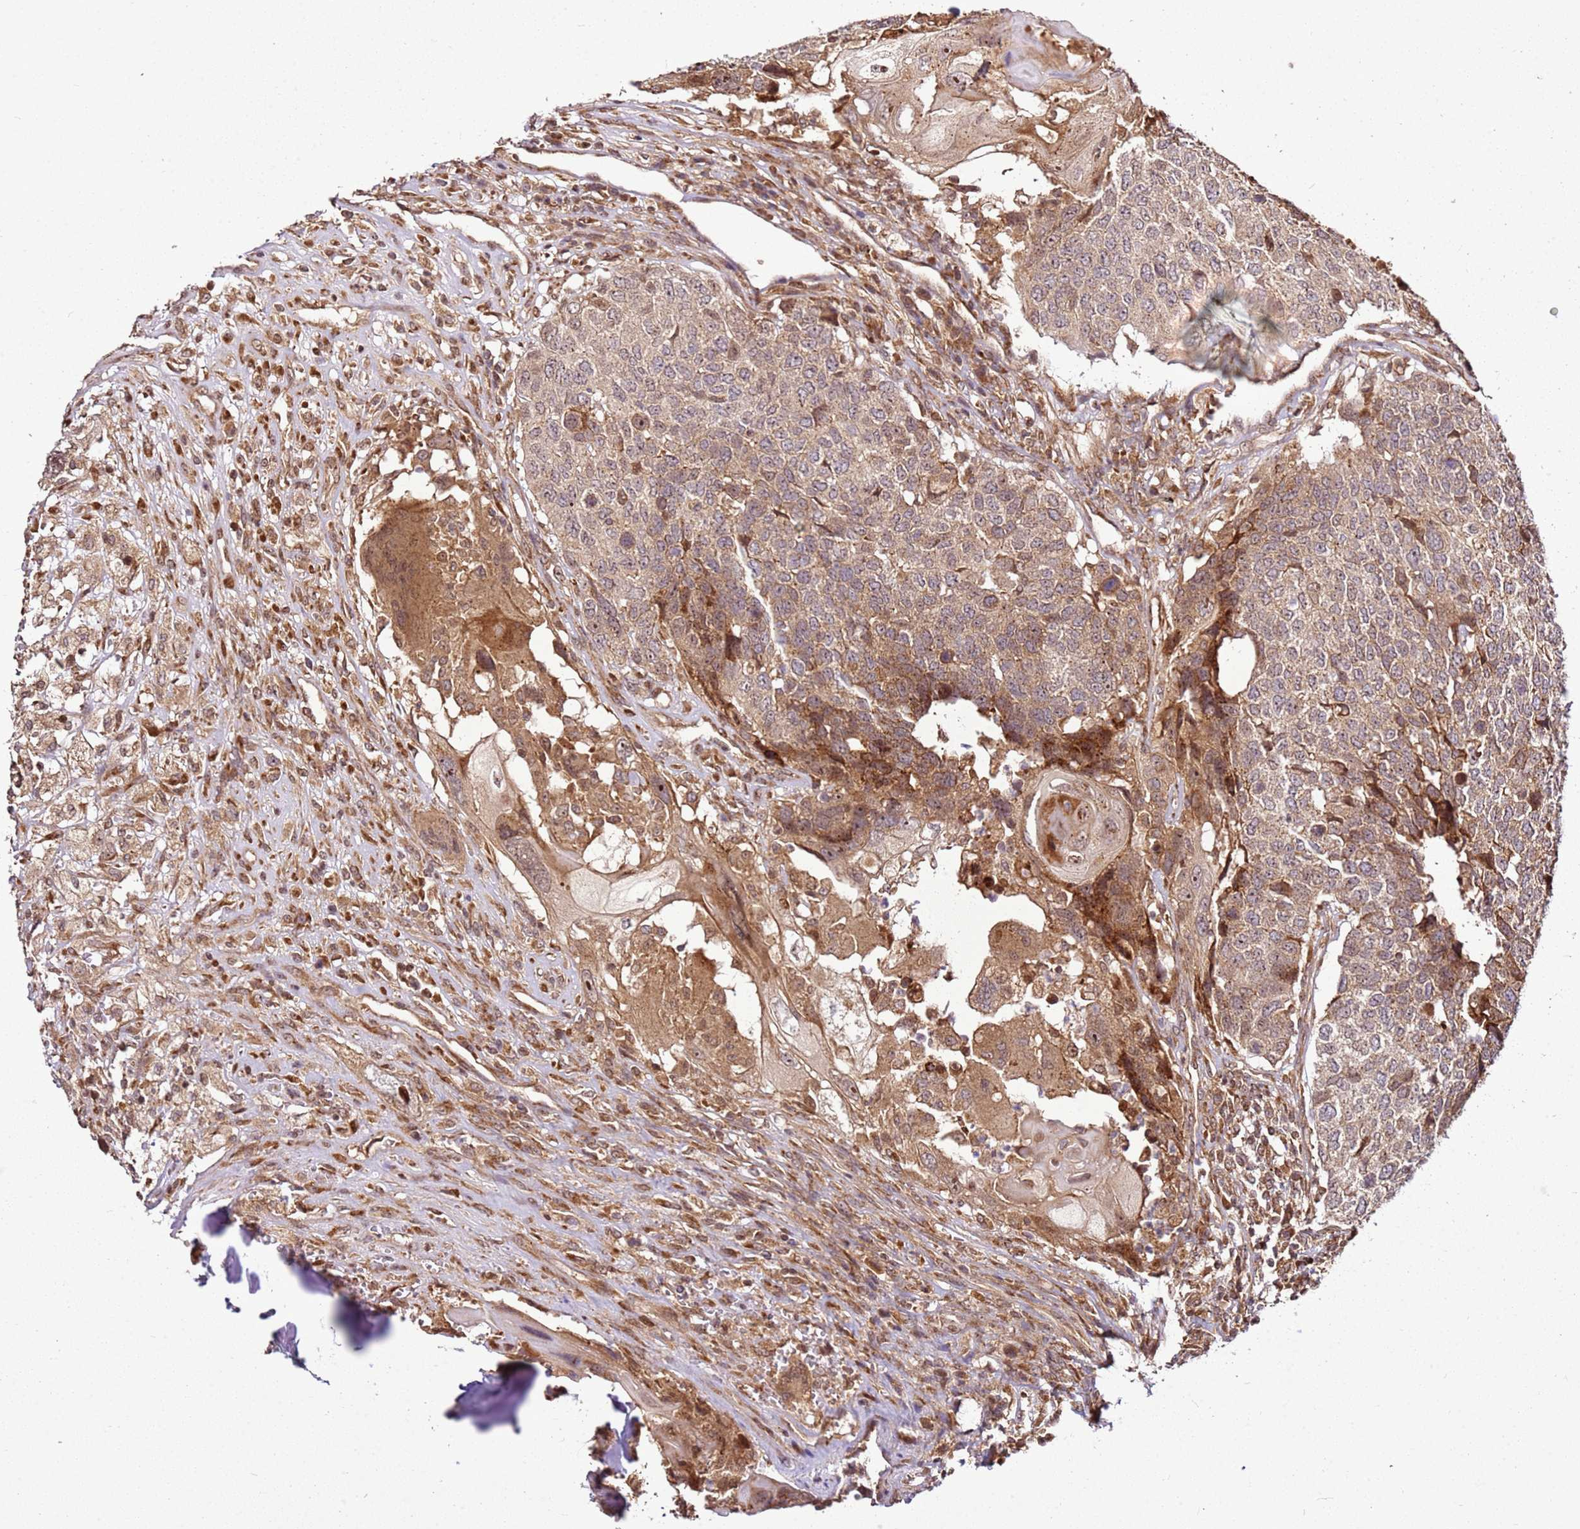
{"staining": {"intensity": "moderate", "quantity": ">75%", "location": "cytoplasmic/membranous"}, "tissue": "head and neck cancer", "cell_type": "Tumor cells", "image_type": "cancer", "snomed": [{"axis": "morphology", "description": "Squamous cell carcinoma, NOS"}, {"axis": "topography", "description": "Head-Neck"}], "caption": "Head and neck cancer stained with a protein marker reveals moderate staining in tumor cells.", "gene": "RASA3", "patient": {"sex": "male", "age": 66}}